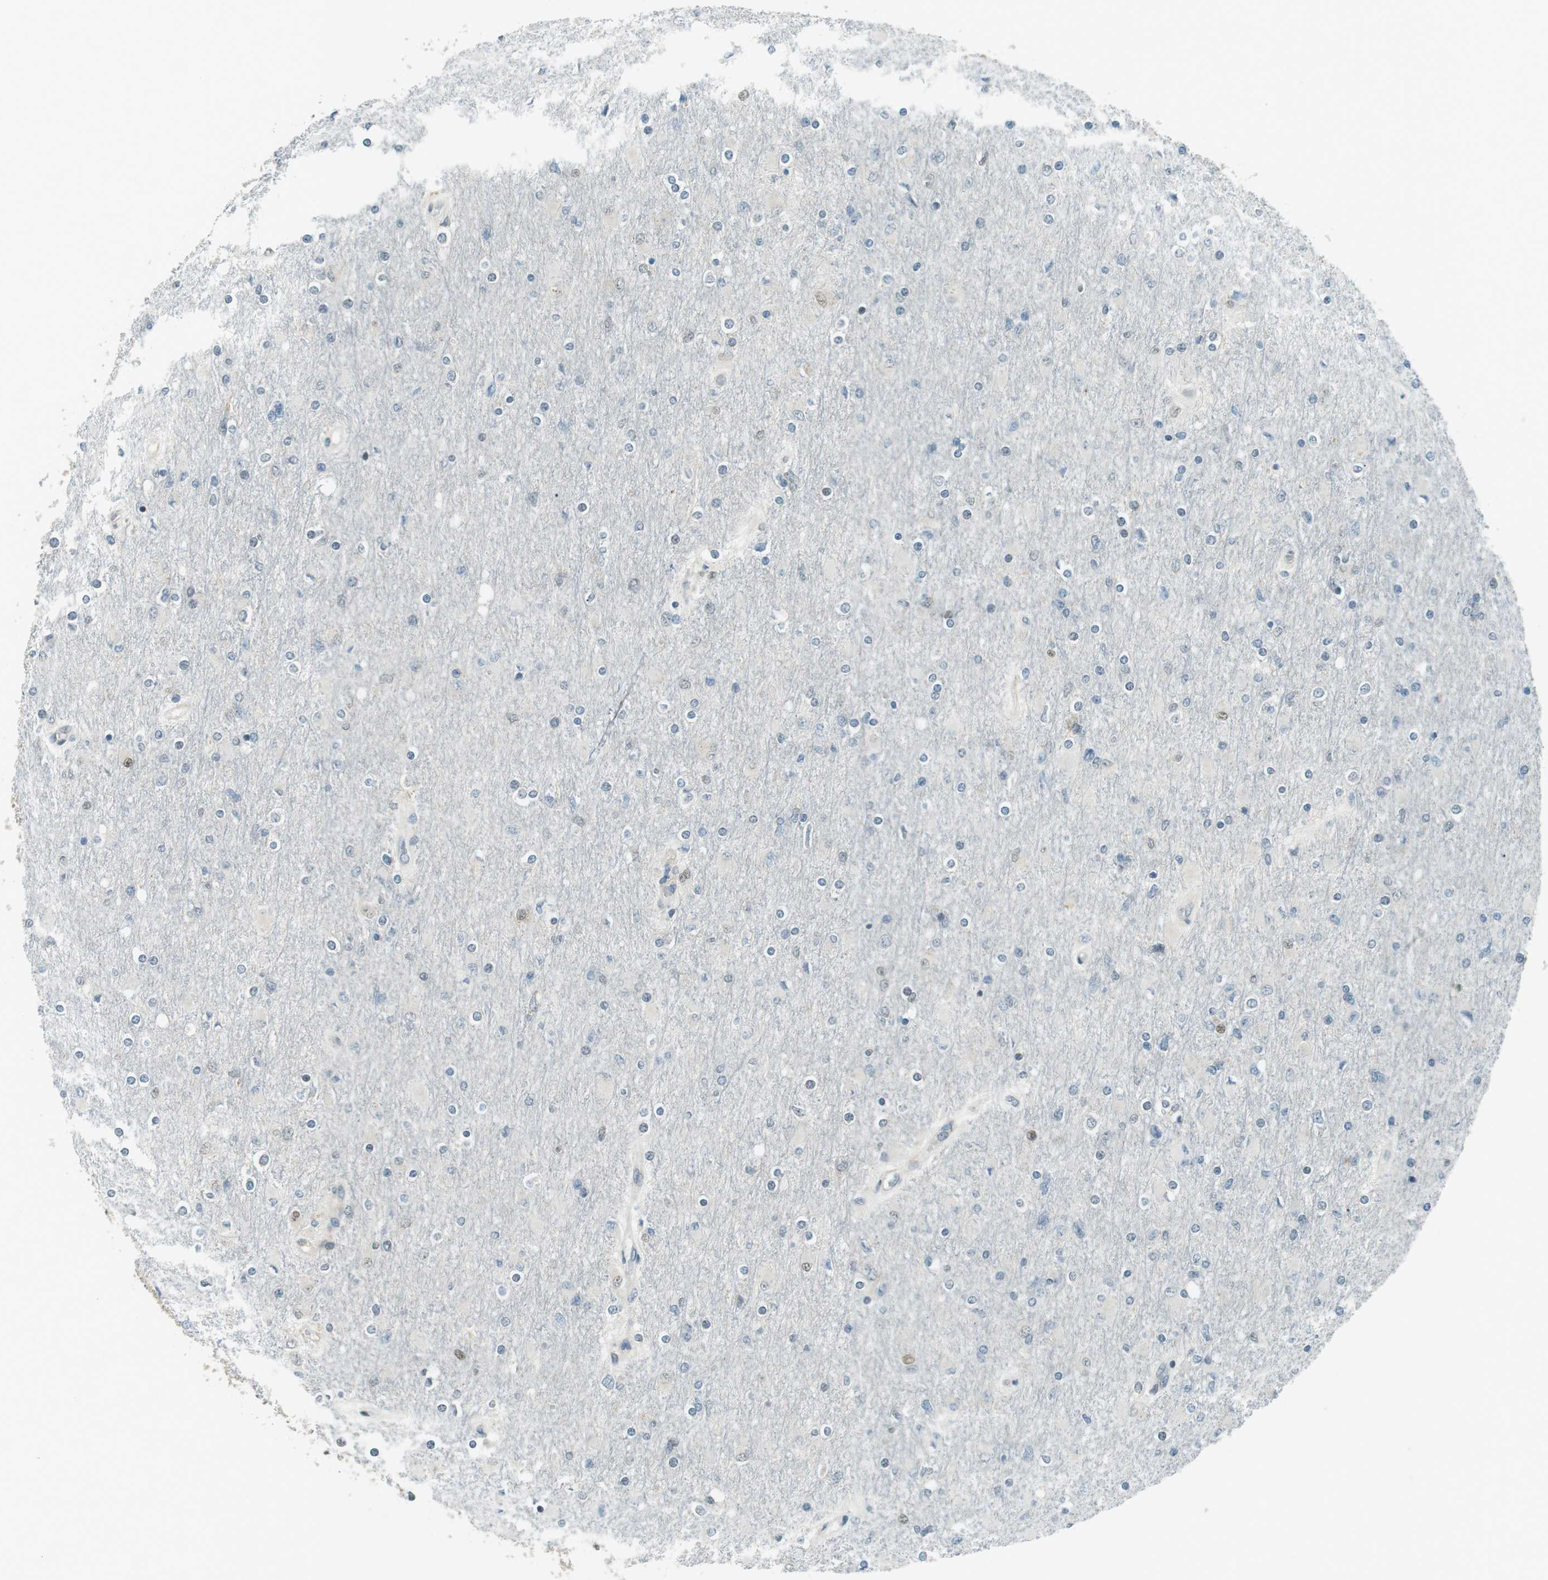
{"staining": {"intensity": "negative", "quantity": "none", "location": "none"}, "tissue": "glioma", "cell_type": "Tumor cells", "image_type": "cancer", "snomed": [{"axis": "morphology", "description": "Glioma, malignant, High grade"}, {"axis": "topography", "description": "Cerebral cortex"}], "caption": "DAB immunohistochemical staining of human glioma reveals no significant expression in tumor cells. (DAB immunohistochemistry (IHC), high magnification).", "gene": "TMEM74", "patient": {"sex": "female", "age": 36}}